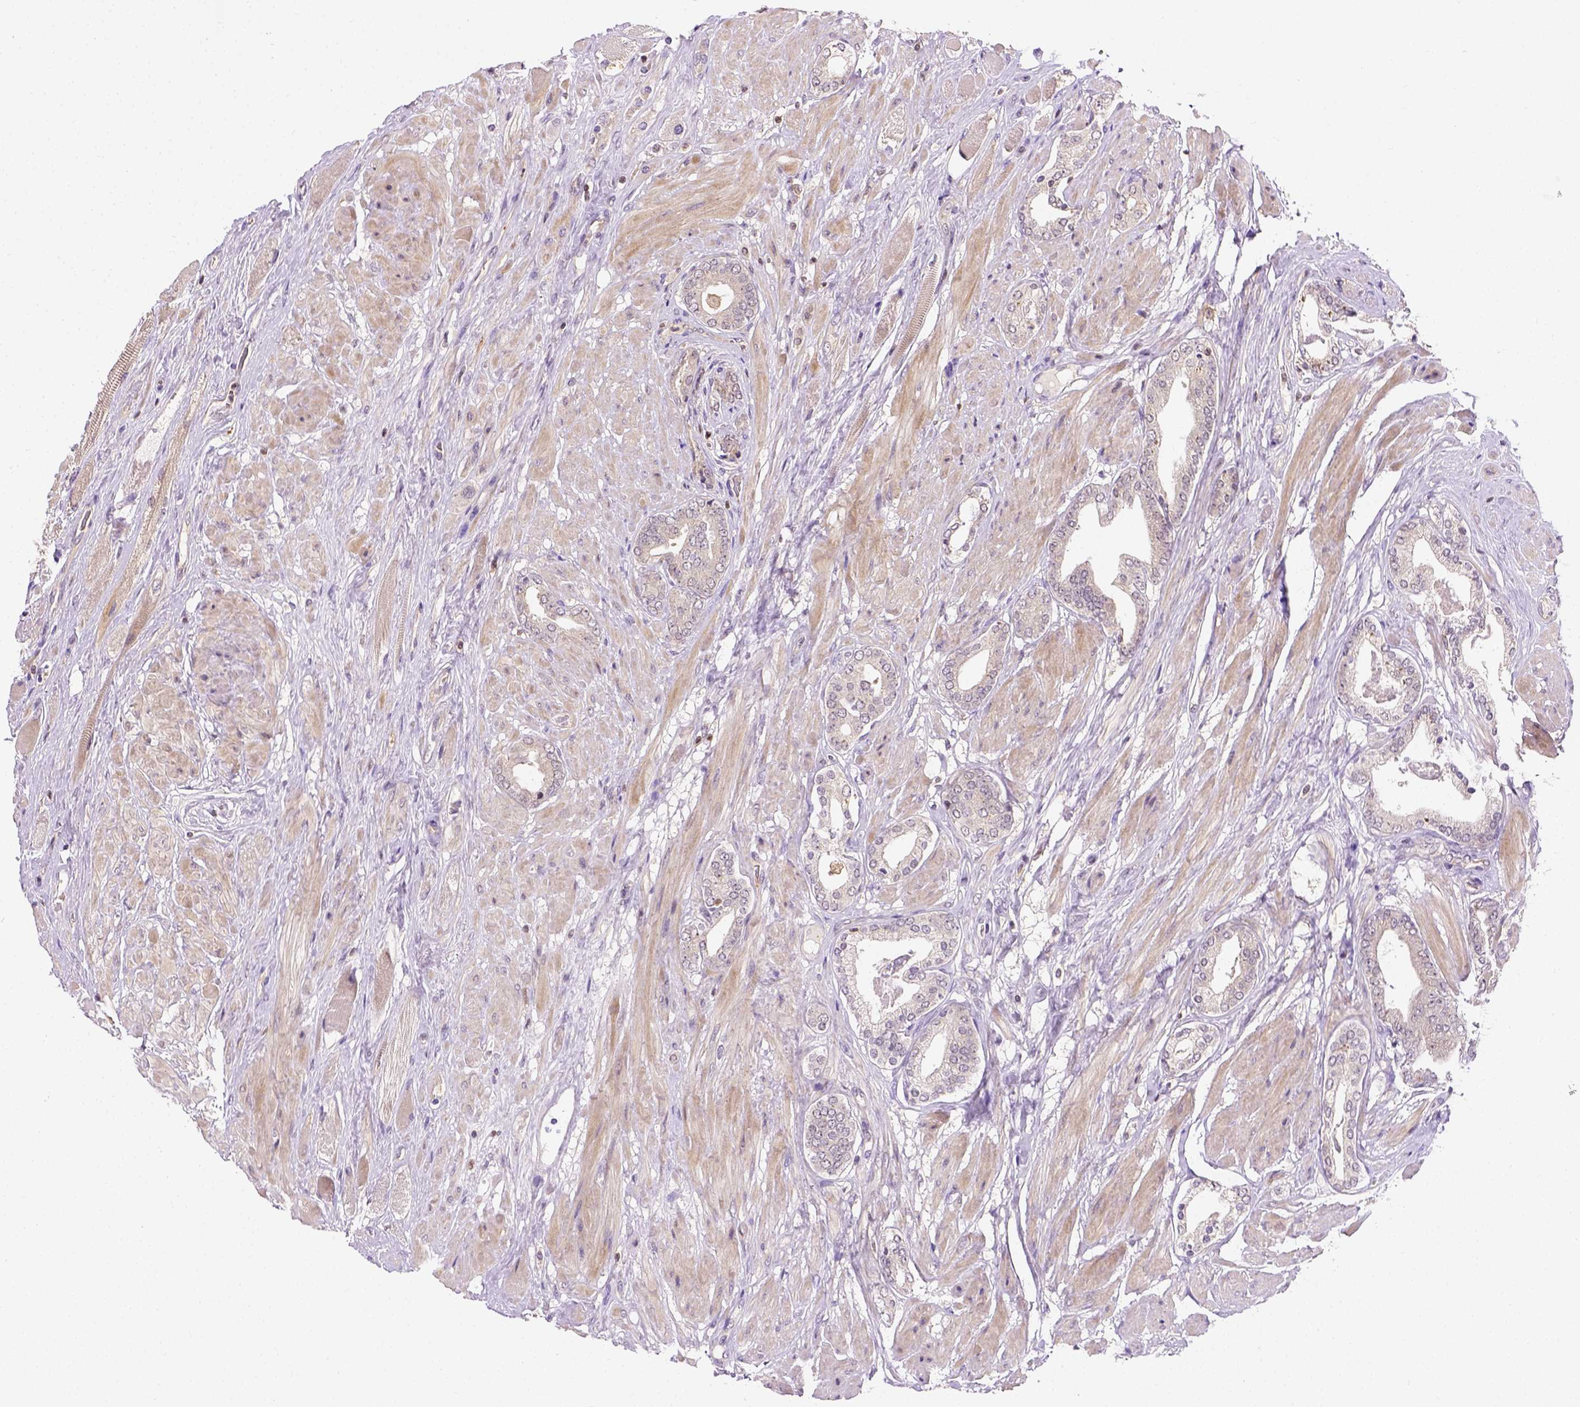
{"staining": {"intensity": "negative", "quantity": "none", "location": "none"}, "tissue": "prostate cancer", "cell_type": "Tumor cells", "image_type": "cancer", "snomed": [{"axis": "morphology", "description": "Adenocarcinoma, High grade"}, {"axis": "topography", "description": "Prostate"}], "caption": "There is no significant positivity in tumor cells of prostate cancer (high-grade adenocarcinoma).", "gene": "MATK", "patient": {"sex": "male", "age": 56}}